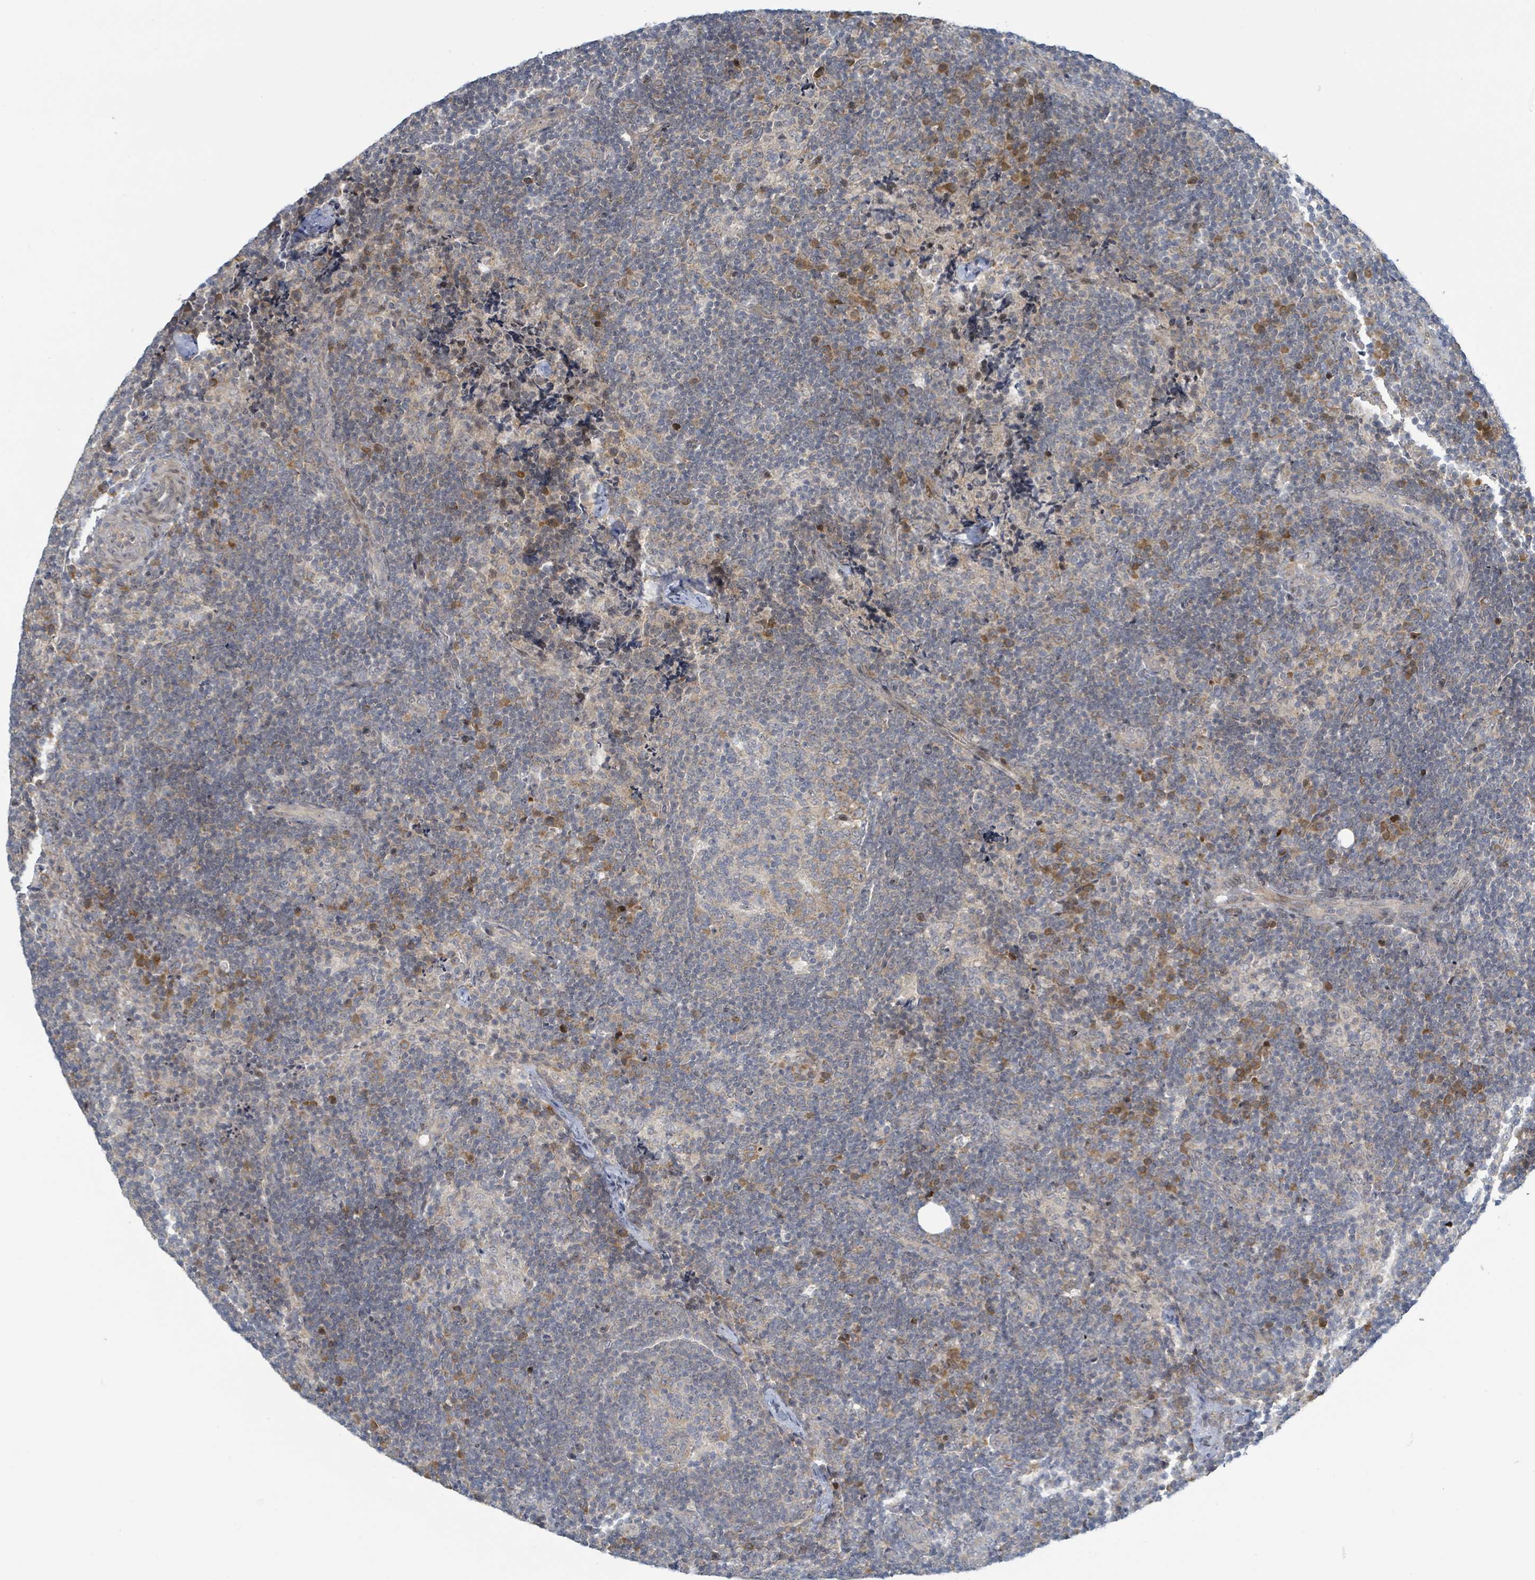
{"staining": {"intensity": "weak", "quantity": "<25%", "location": "cytoplasmic/membranous"}, "tissue": "lymph node", "cell_type": "Germinal center cells", "image_type": "normal", "snomed": [{"axis": "morphology", "description": "Normal tissue, NOS"}, {"axis": "topography", "description": "Lymph node"}], "caption": "This histopathology image is of normal lymph node stained with immunohistochemistry to label a protein in brown with the nuclei are counter-stained blue. There is no staining in germinal center cells. The staining was performed using DAB to visualize the protein expression in brown, while the nuclei were stained in blue with hematoxylin (Magnification: 20x).", "gene": "RPL32", "patient": {"sex": "female", "age": 31}}